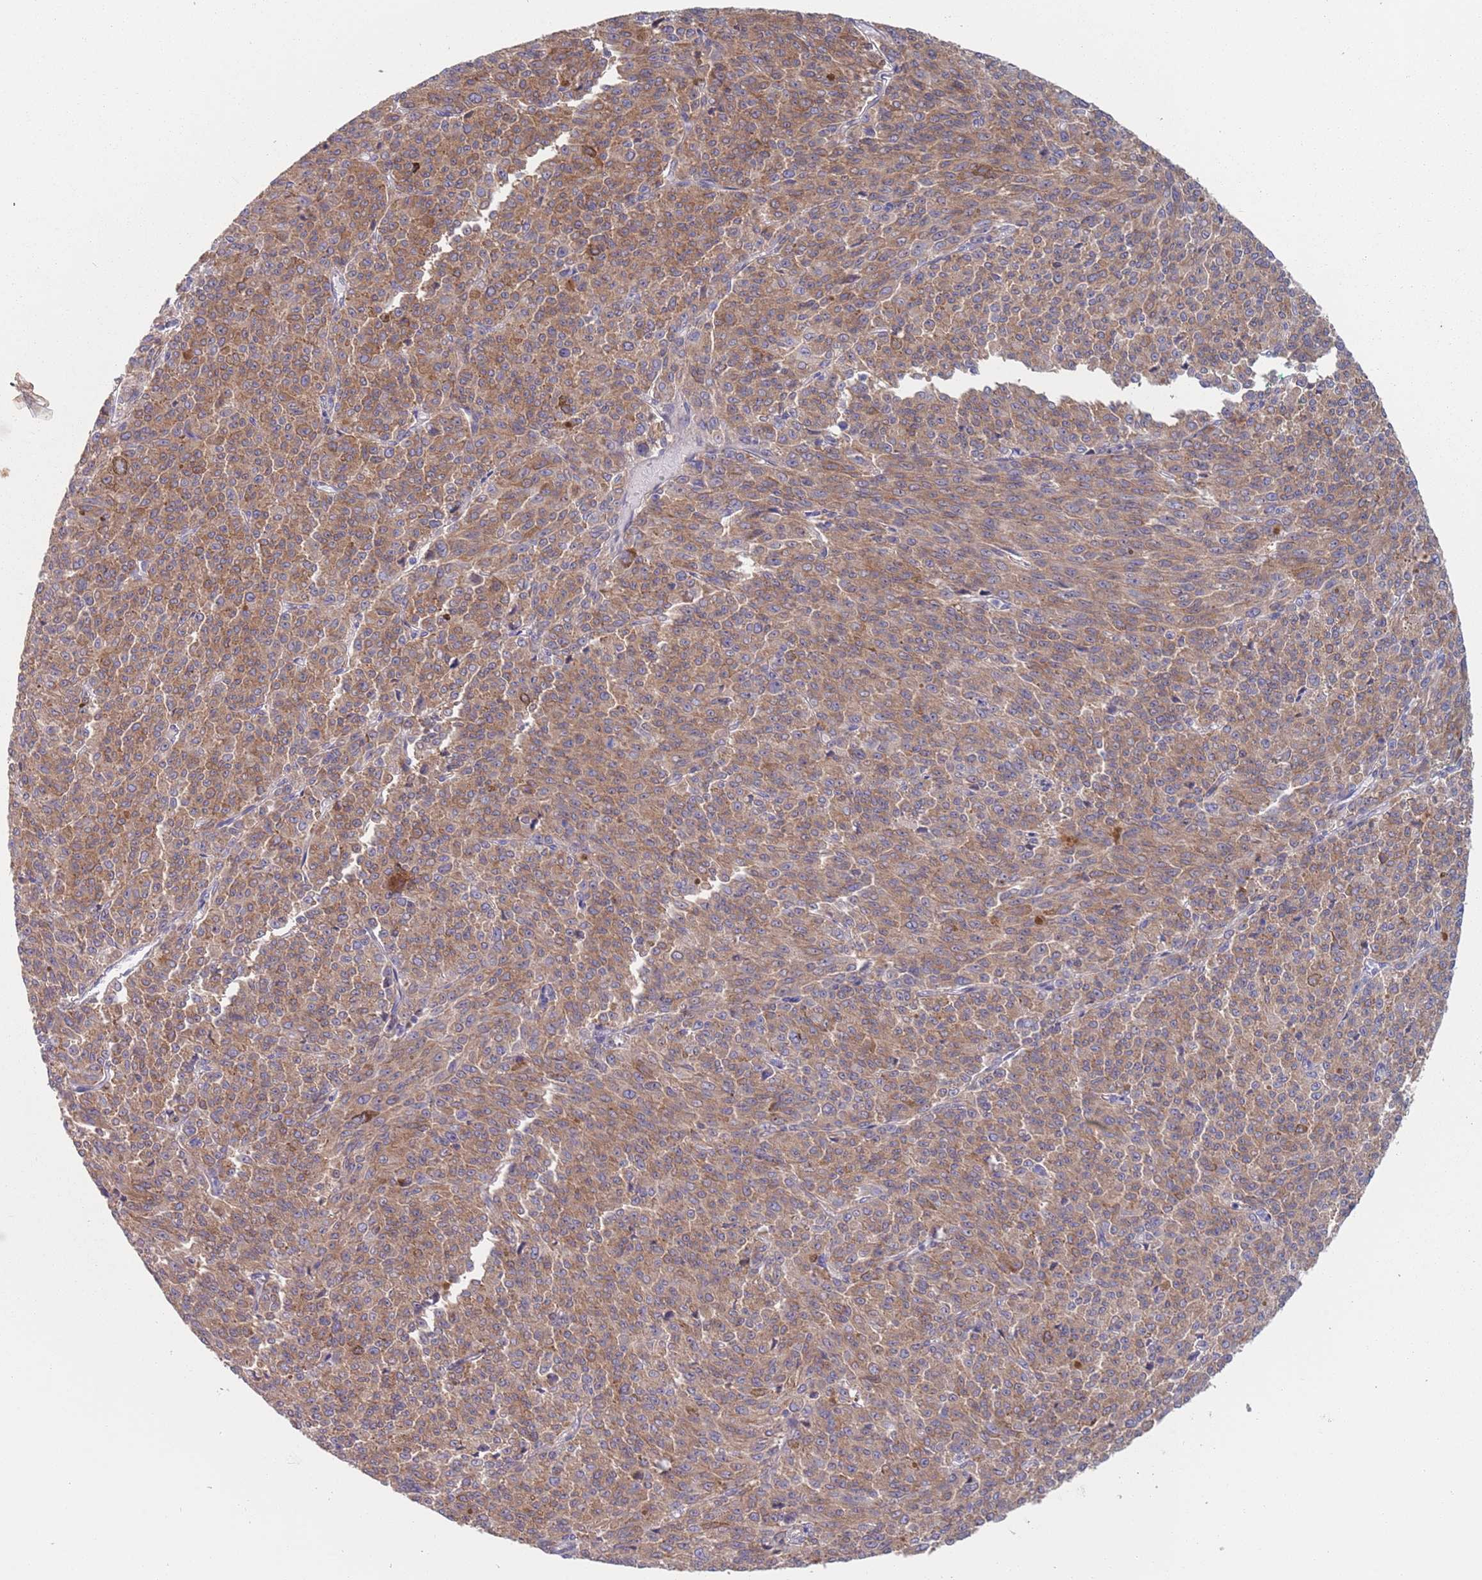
{"staining": {"intensity": "moderate", "quantity": ">75%", "location": "cytoplasmic/membranous"}, "tissue": "melanoma", "cell_type": "Tumor cells", "image_type": "cancer", "snomed": [{"axis": "morphology", "description": "Malignant melanoma, NOS"}, {"axis": "topography", "description": "Skin"}], "caption": "Immunohistochemistry of human melanoma displays medium levels of moderate cytoplasmic/membranous expression in approximately >75% of tumor cells.", "gene": "APPL2", "patient": {"sex": "female", "age": 52}}